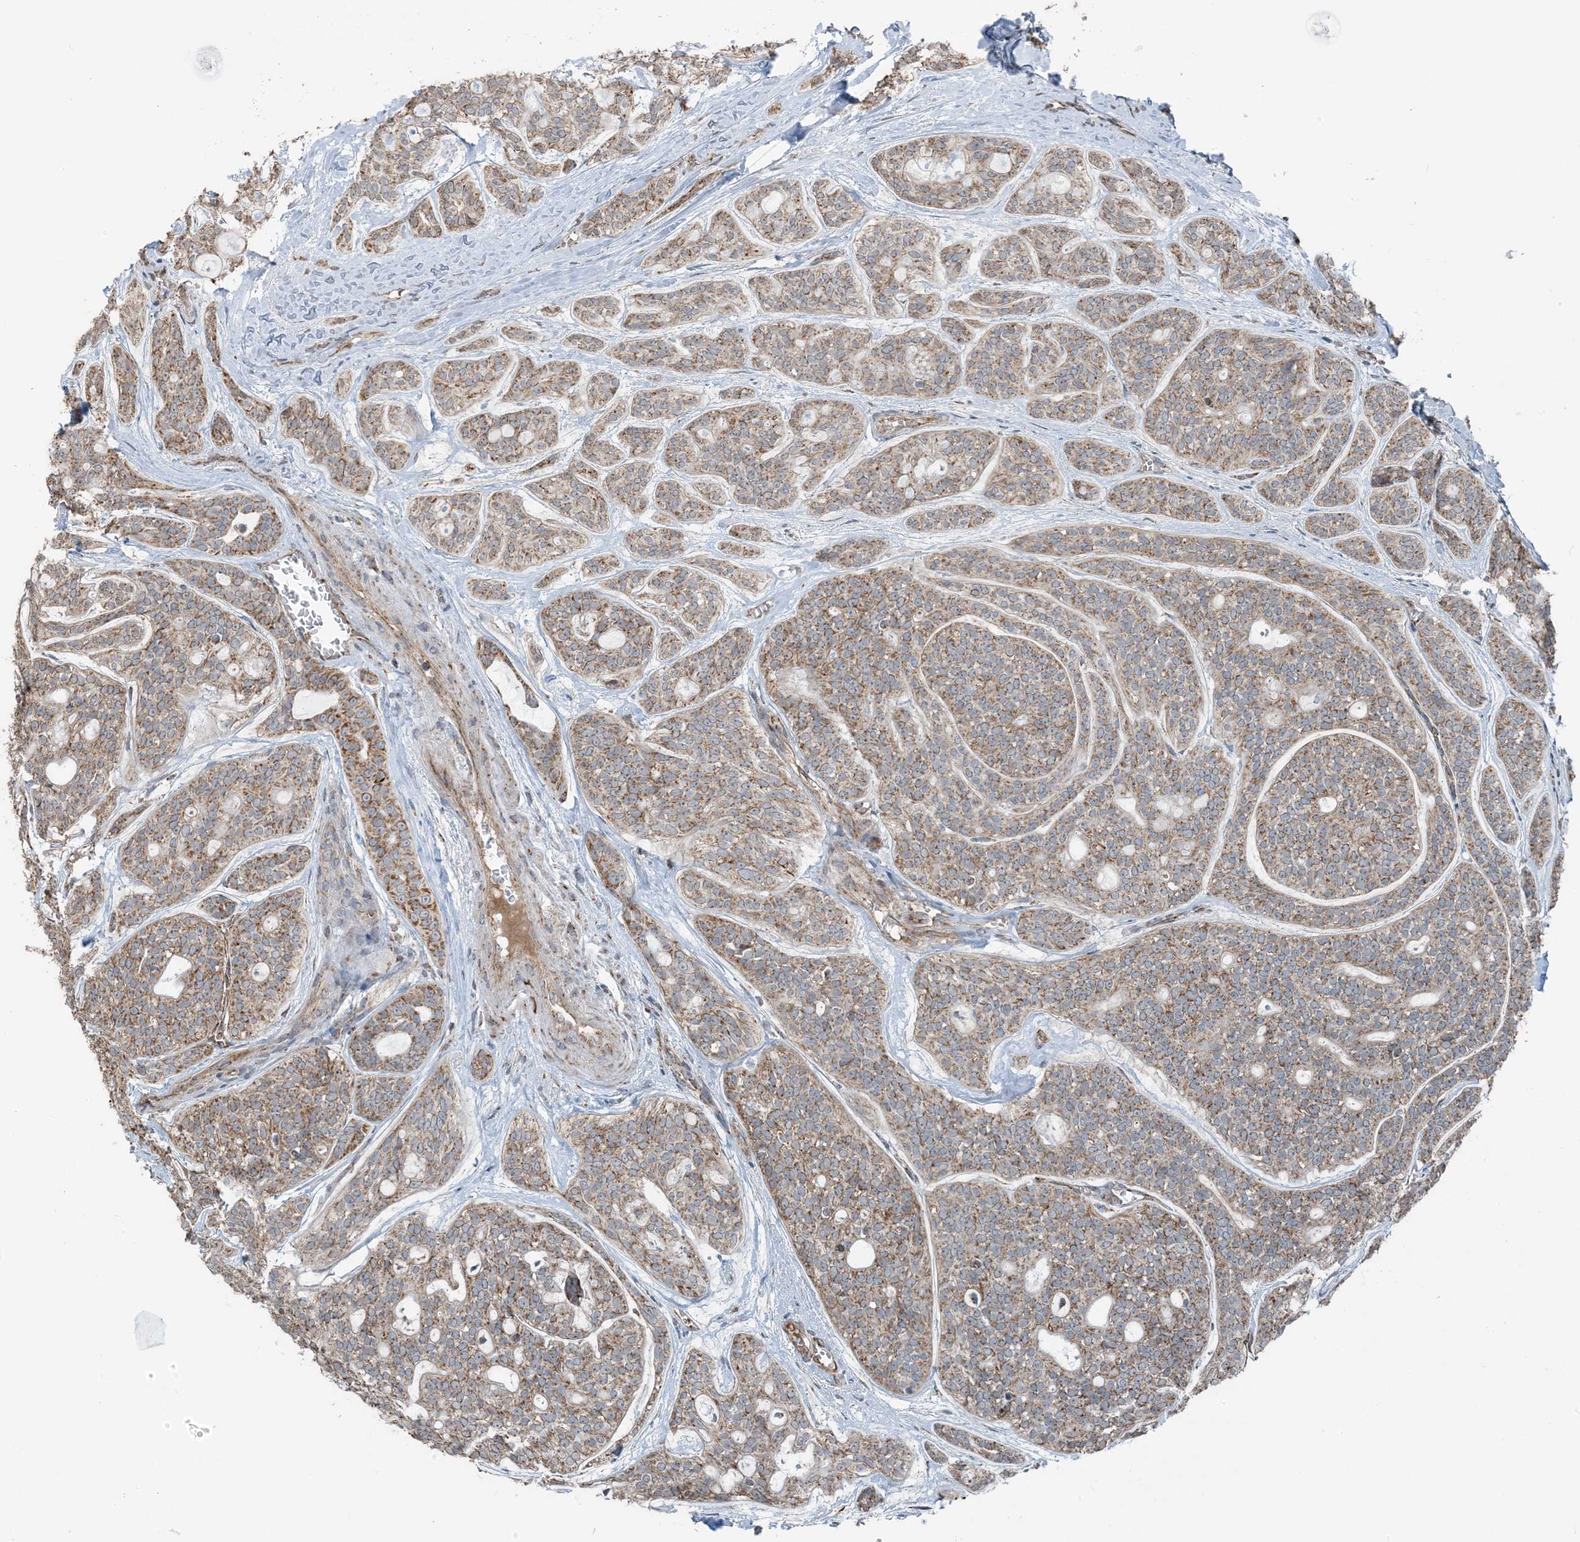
{"staining": {"intensity": "moderate", "quantity": ">75%", "location": "cytoplasmic/membranous"}, "tissue": "head and neck cancer", "cell_type": "Tumor cells", "image_type": "cancer", "snomed": [{"axis": "morphology", "description": "Adenocarcinoma, NOS"}, {"axis": "topography", "description": "Head-Neck"}], "caption": "Head and neck adenocarcinoma stained with a protein marker demonstrates moderate staining in tumor cells.", "gene": "PILRB", "patient": {"sex": "male", "age": 66}}